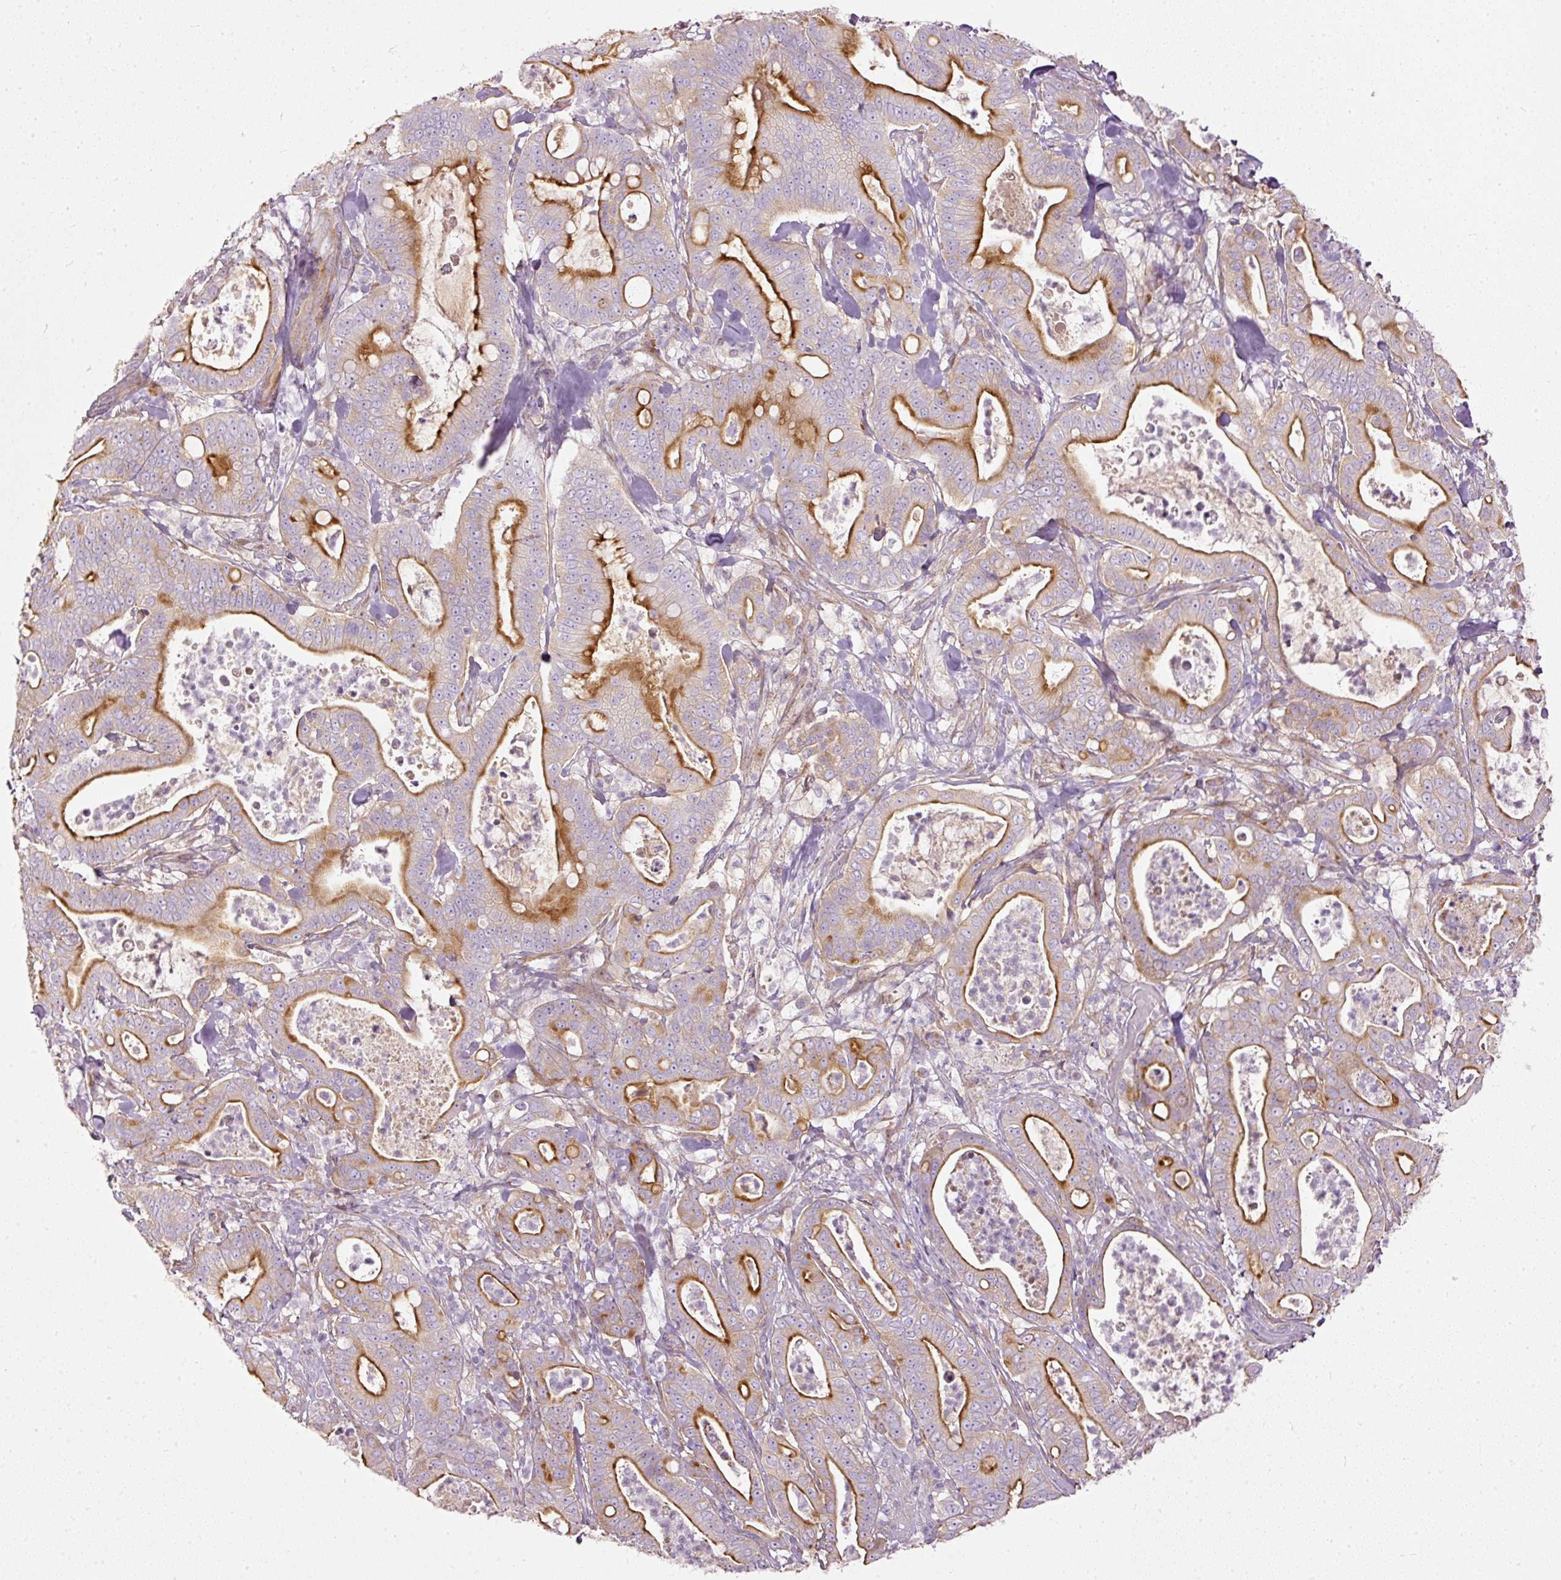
{"staining": {"intensity": "strong", "quantity": ">75%", "location": "cytoplasmic/membranous"}, "tissue": "pancreatic cancer", "cell_type": "Tumor cells", "image_type": "cancer", "snomed": [{"axis": "morphology", "description": "Adenocarcinoma, NOS"}, {"axis": "topography", "description": "Pancreas"}], "caption": "The histopathology image displays staining of pancreatic cancer (adenocarcinoma), revealing strong cytoplasmic/membranous protein staining (brown color) within tumor cells.", "gene": "PAQR9", "patient": {"sex": "male", "age": 71}}